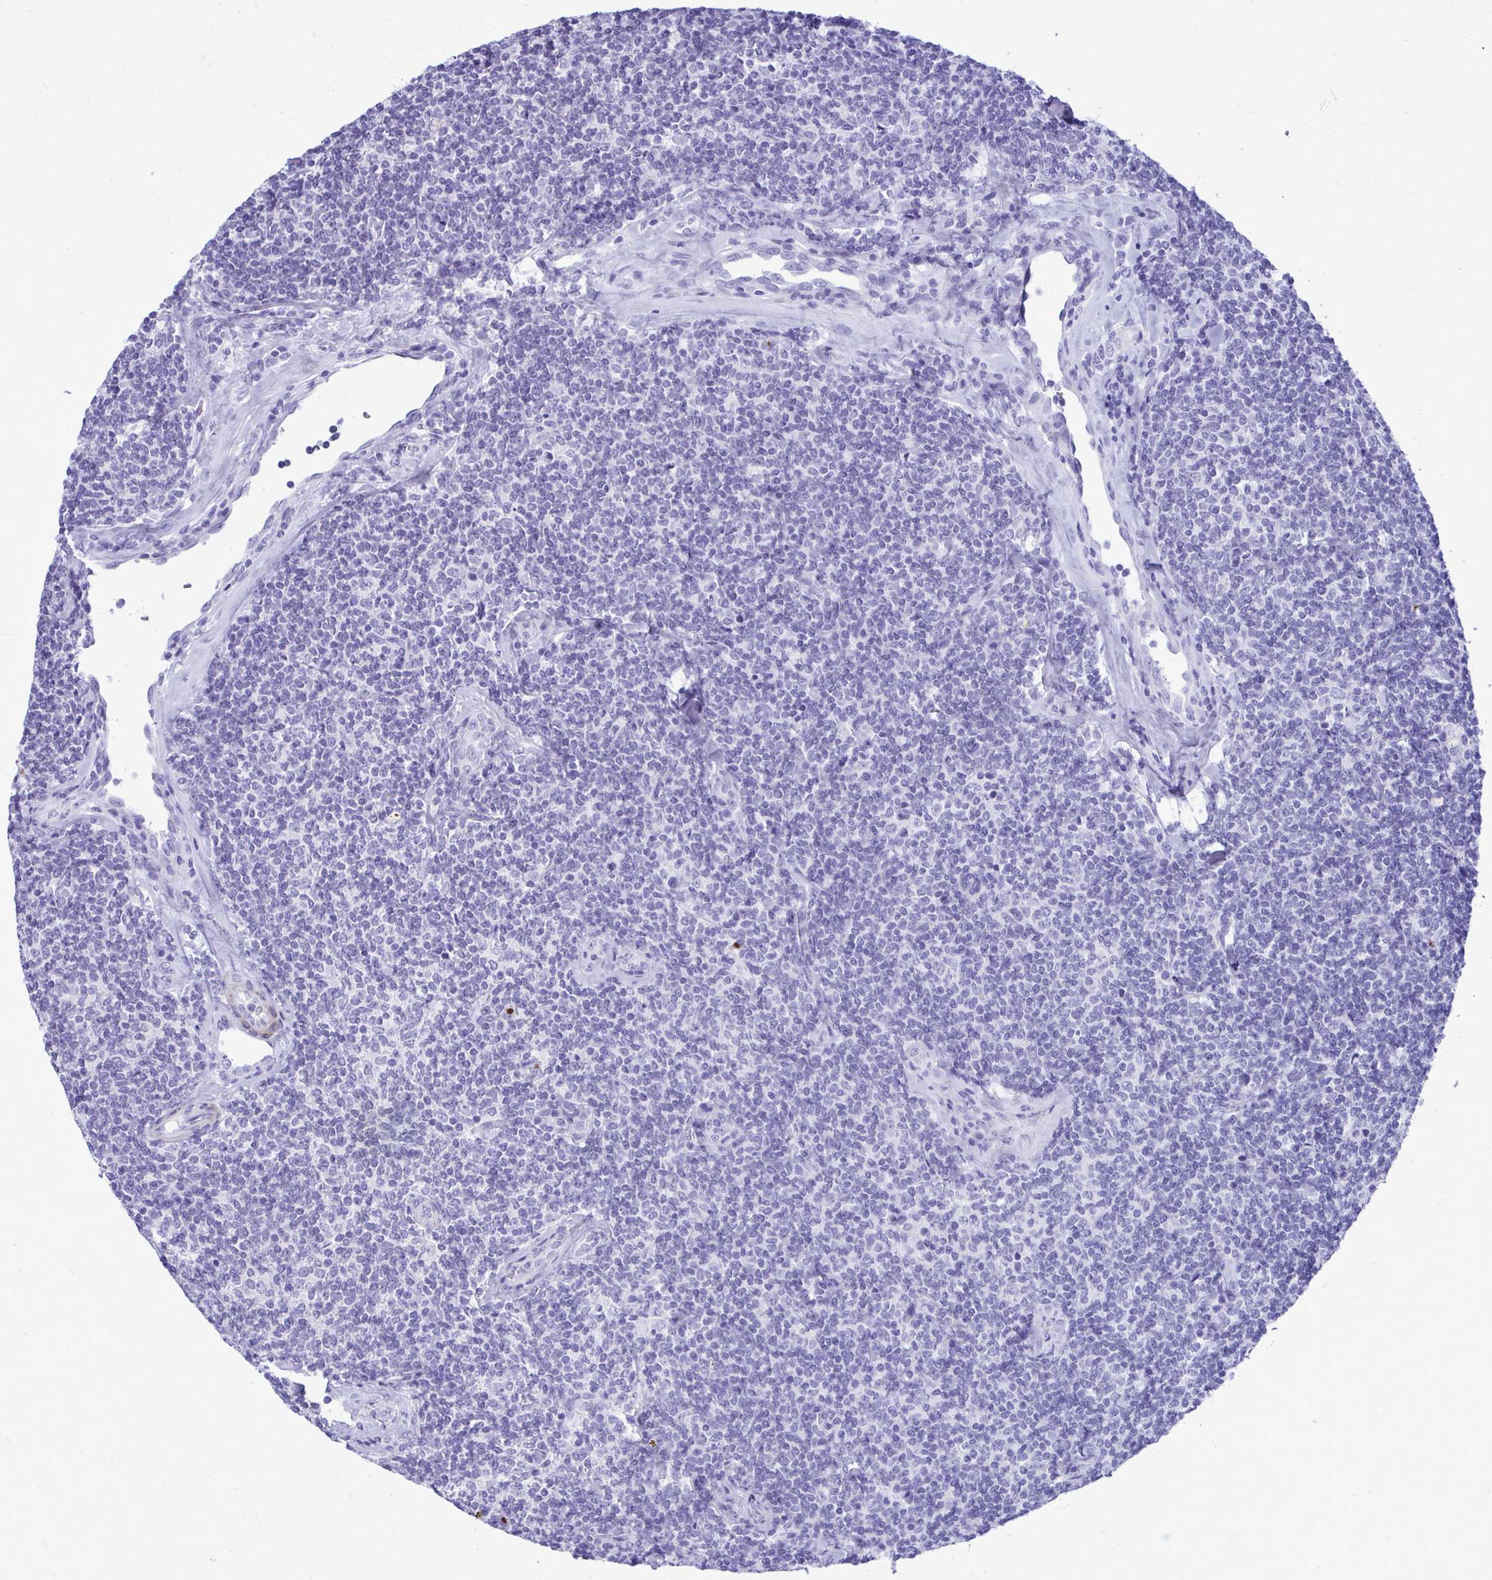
{"staining": {"intensity": "negative", "quantity": "none", "location": "none"}, "tissue": "lymphoma", "cell_type": "Tumor cells", "image_type": "cancer", "snomed": [{"axis": "morphology", "description": "Malignant lymphoma, non-Hodgkin's type, Low grade"}, {"axis": "topography", "description": "Lymph node"}], "caption": "Tumor cells show no significant staining in lymphoma. Nuclei are stained in blue.", "gene": "ANKDD1B", "patient": {"sex": "female", "age": 56}}